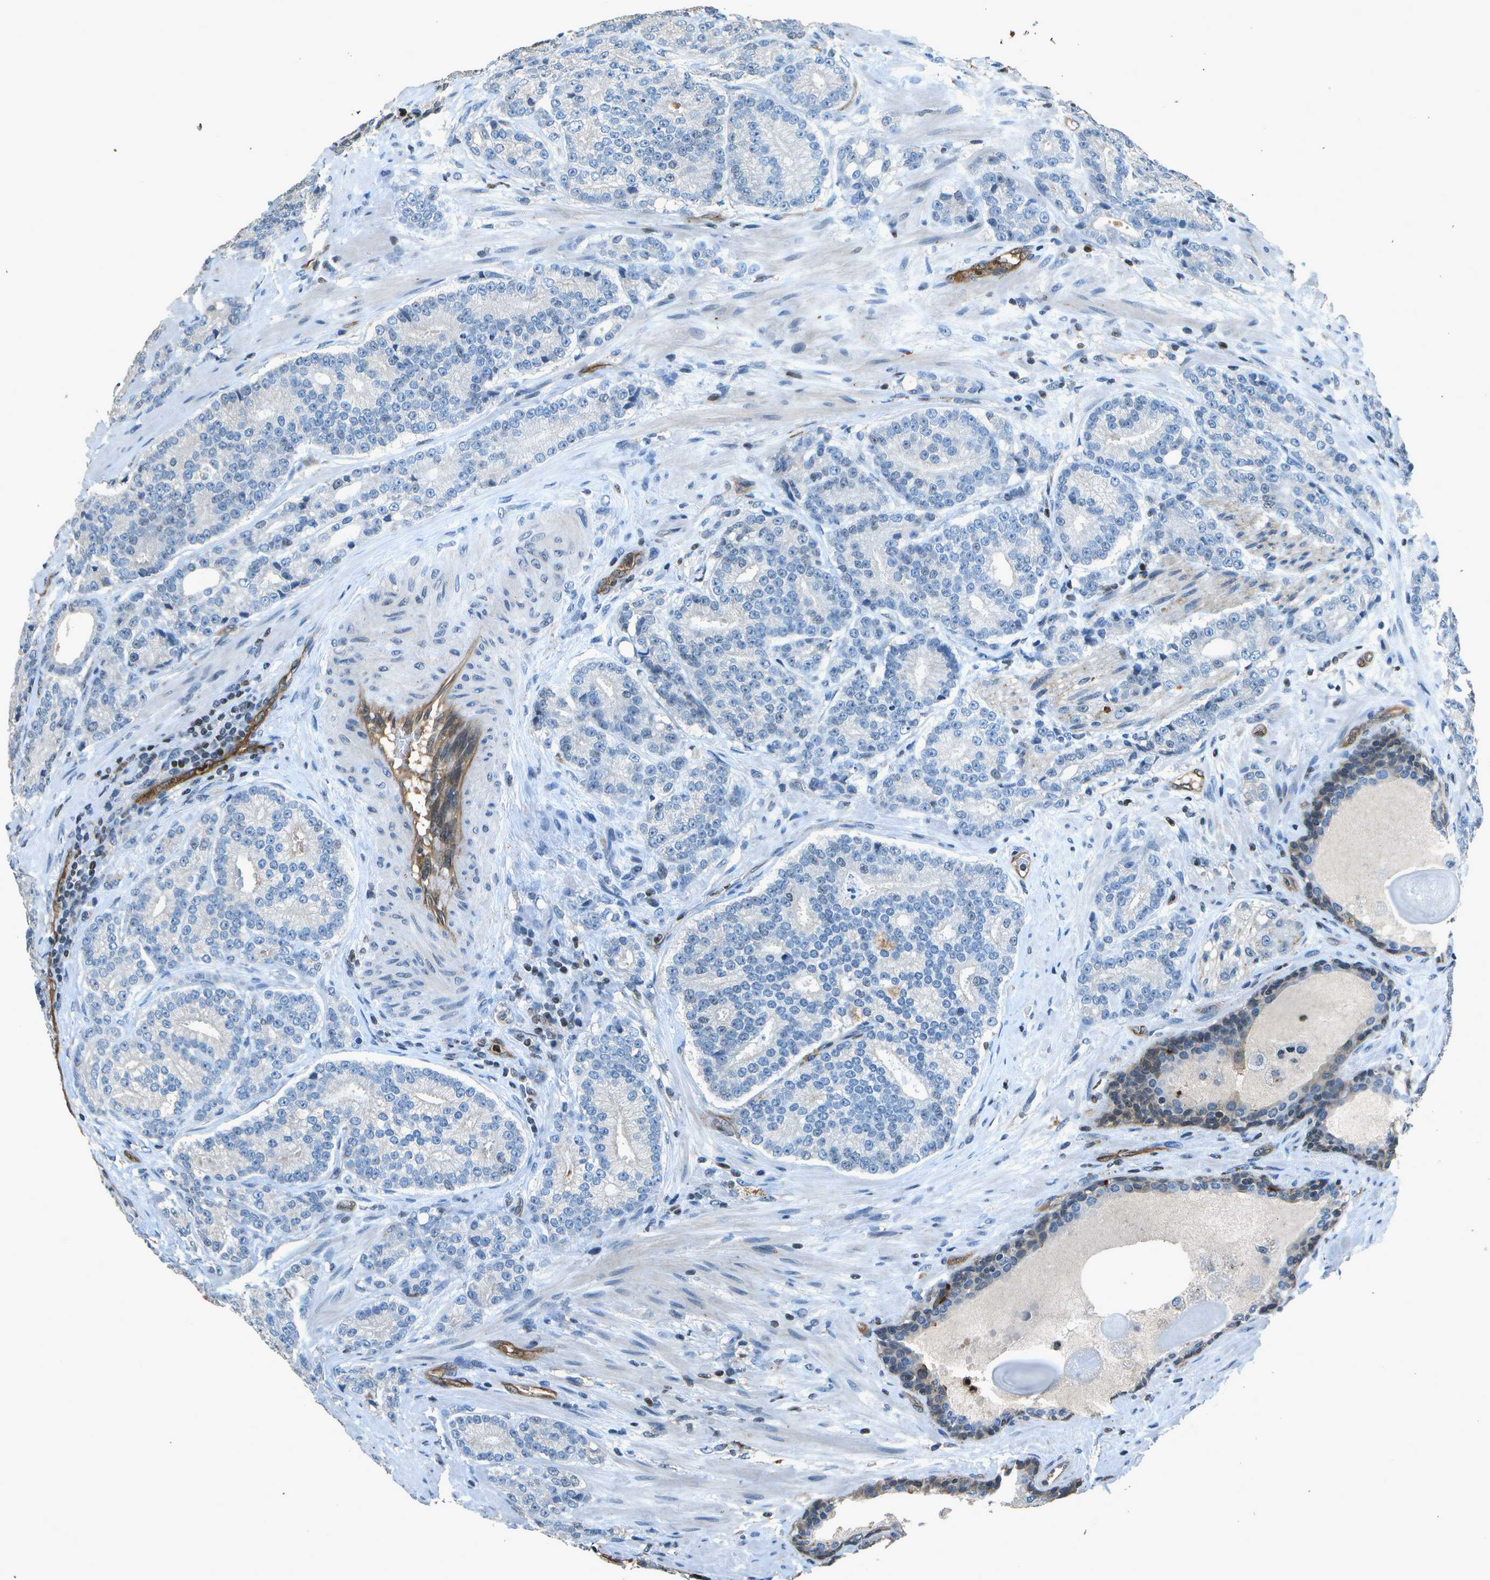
{"staining": {"intensity": "negative", "quantity": "none", "location": "none"}, "tissue": "prostate cancer", "cell_type": "Tumor cells", "image_type": "cancer", "snomed": [{"axis": "morphology", "description": "Adenocarcinoma, High grade"}, {"axis": "topography", "description": "Prostate"}], "caption": "Tumor cells are negative for protein expression in human prostate high-grade adenocarcinoma.", "gene": "PDLIM1", "patient": {"sex": "male", "age": 61}}